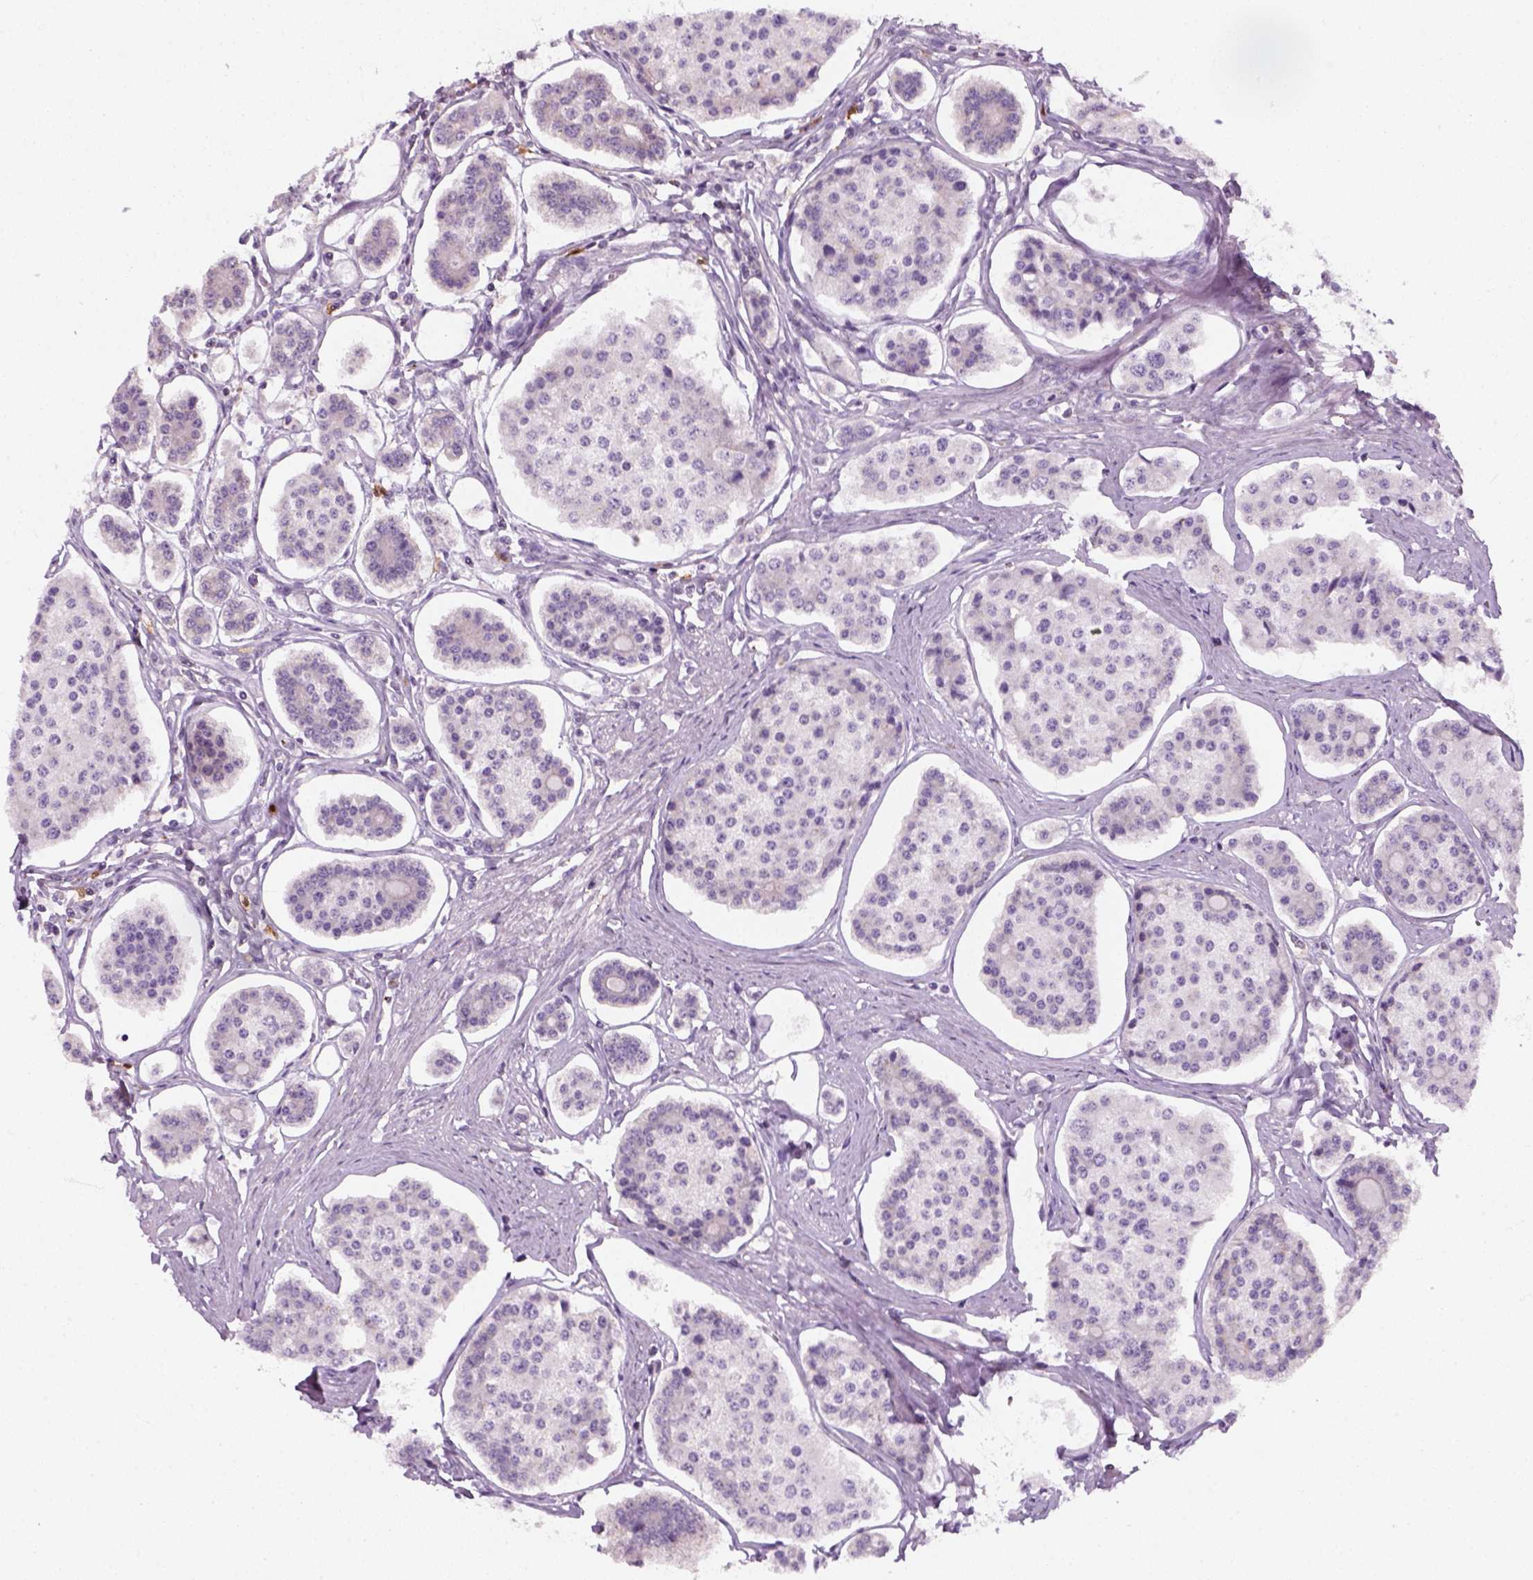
{"staining": {"intensity": "negative", "quantity": "none", "location": "none"}, "tissue": "carcinoid", "cell_type": "Tumor cells", "image_type": "cancer", "snomed": [{"axis": "morphology", "description": "Carcinoid, malignant, NOS"}, {"axis": "topography", "description": "Small intestine"}], "caption": "Human malignant carcinoid stained for a protein using IHC displays no expression in tumor cells.", "gene": "IL4", "patient": {"sex": "female", "age": 65}}